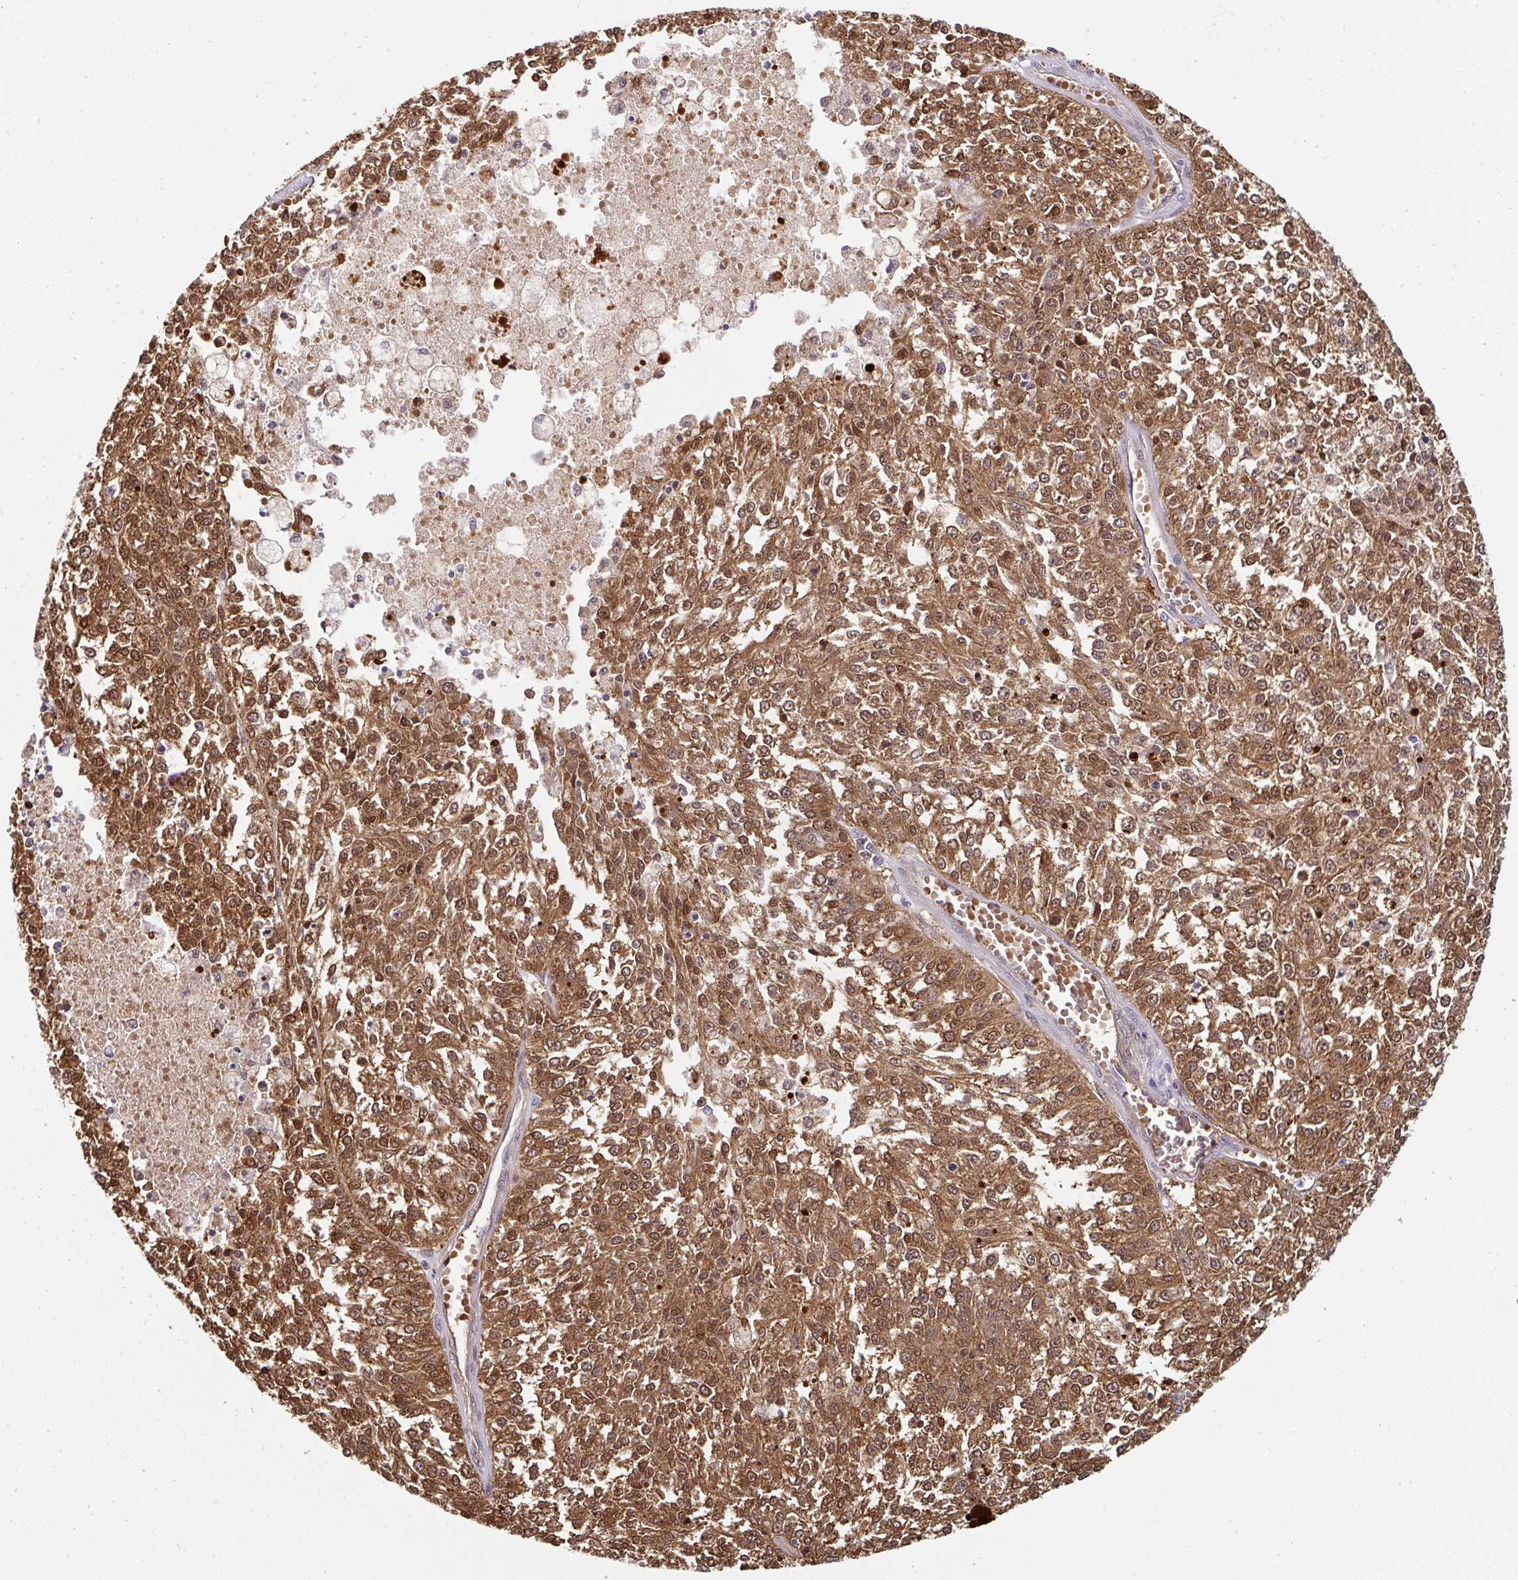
{"staining": {"intensity": "strong", "quantity": ">75%", "location": "cytoplasmic/membranous,nuclear"}, "tissue": "melanoma", "cell_type": "Tumor cells", "image_type": "cancer", "snomed": [{"axis": "morphology", "description": "Malignant melanoma, NOS"}, {"axis": "topography", "description": "Skin"}], "caption": "Protein analysis of melanoma tissue demonstrates strong cytoplasmic/membranous and nuclear positivity in approximately >75% of tumor cells.", "gene": "ST13", "patient": {"sex": "female", "age": 64}}